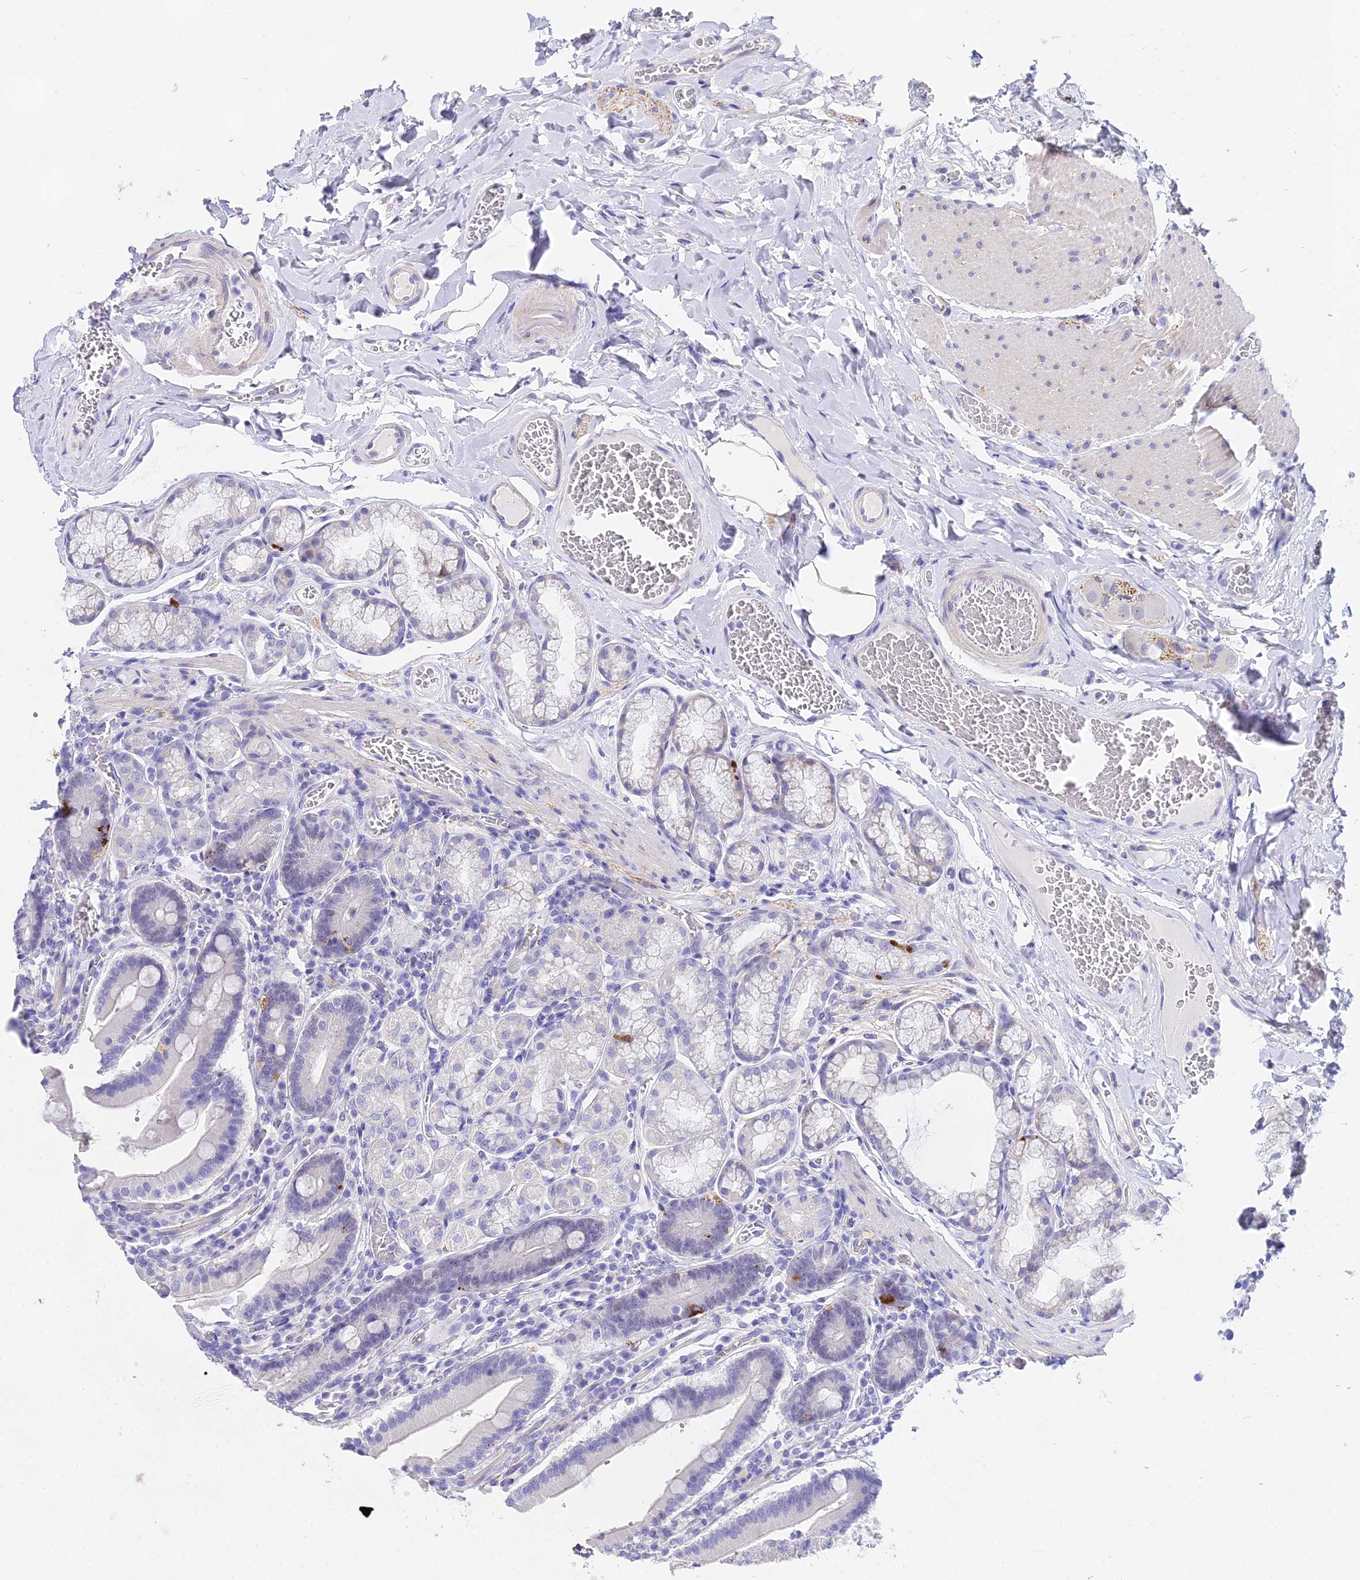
{"staining": {"intensity": "moderate", "quantity": "<25%", "location": "cytoplasmic/membranous,nuclear"}, "tissue": "duodenum", "cell_type": "Glandular cells", "image_type": "normal", "snomed": [{"axis": "morphology", "description": "Normal tissue, NOS"}, {"axis": "topography", "description": "Duodenum"}], "caption": "Immunohistochemistry (IHC) photomicrograph of unremarkable duodenum stained for a protein (brown), which demonstrates low levels of moderate cytoplasmic/membranous,nuclear staining in about <25% of glandular cells.", "gene": "DEFB107A", "patient": {"sex": "female", "age": 62}}